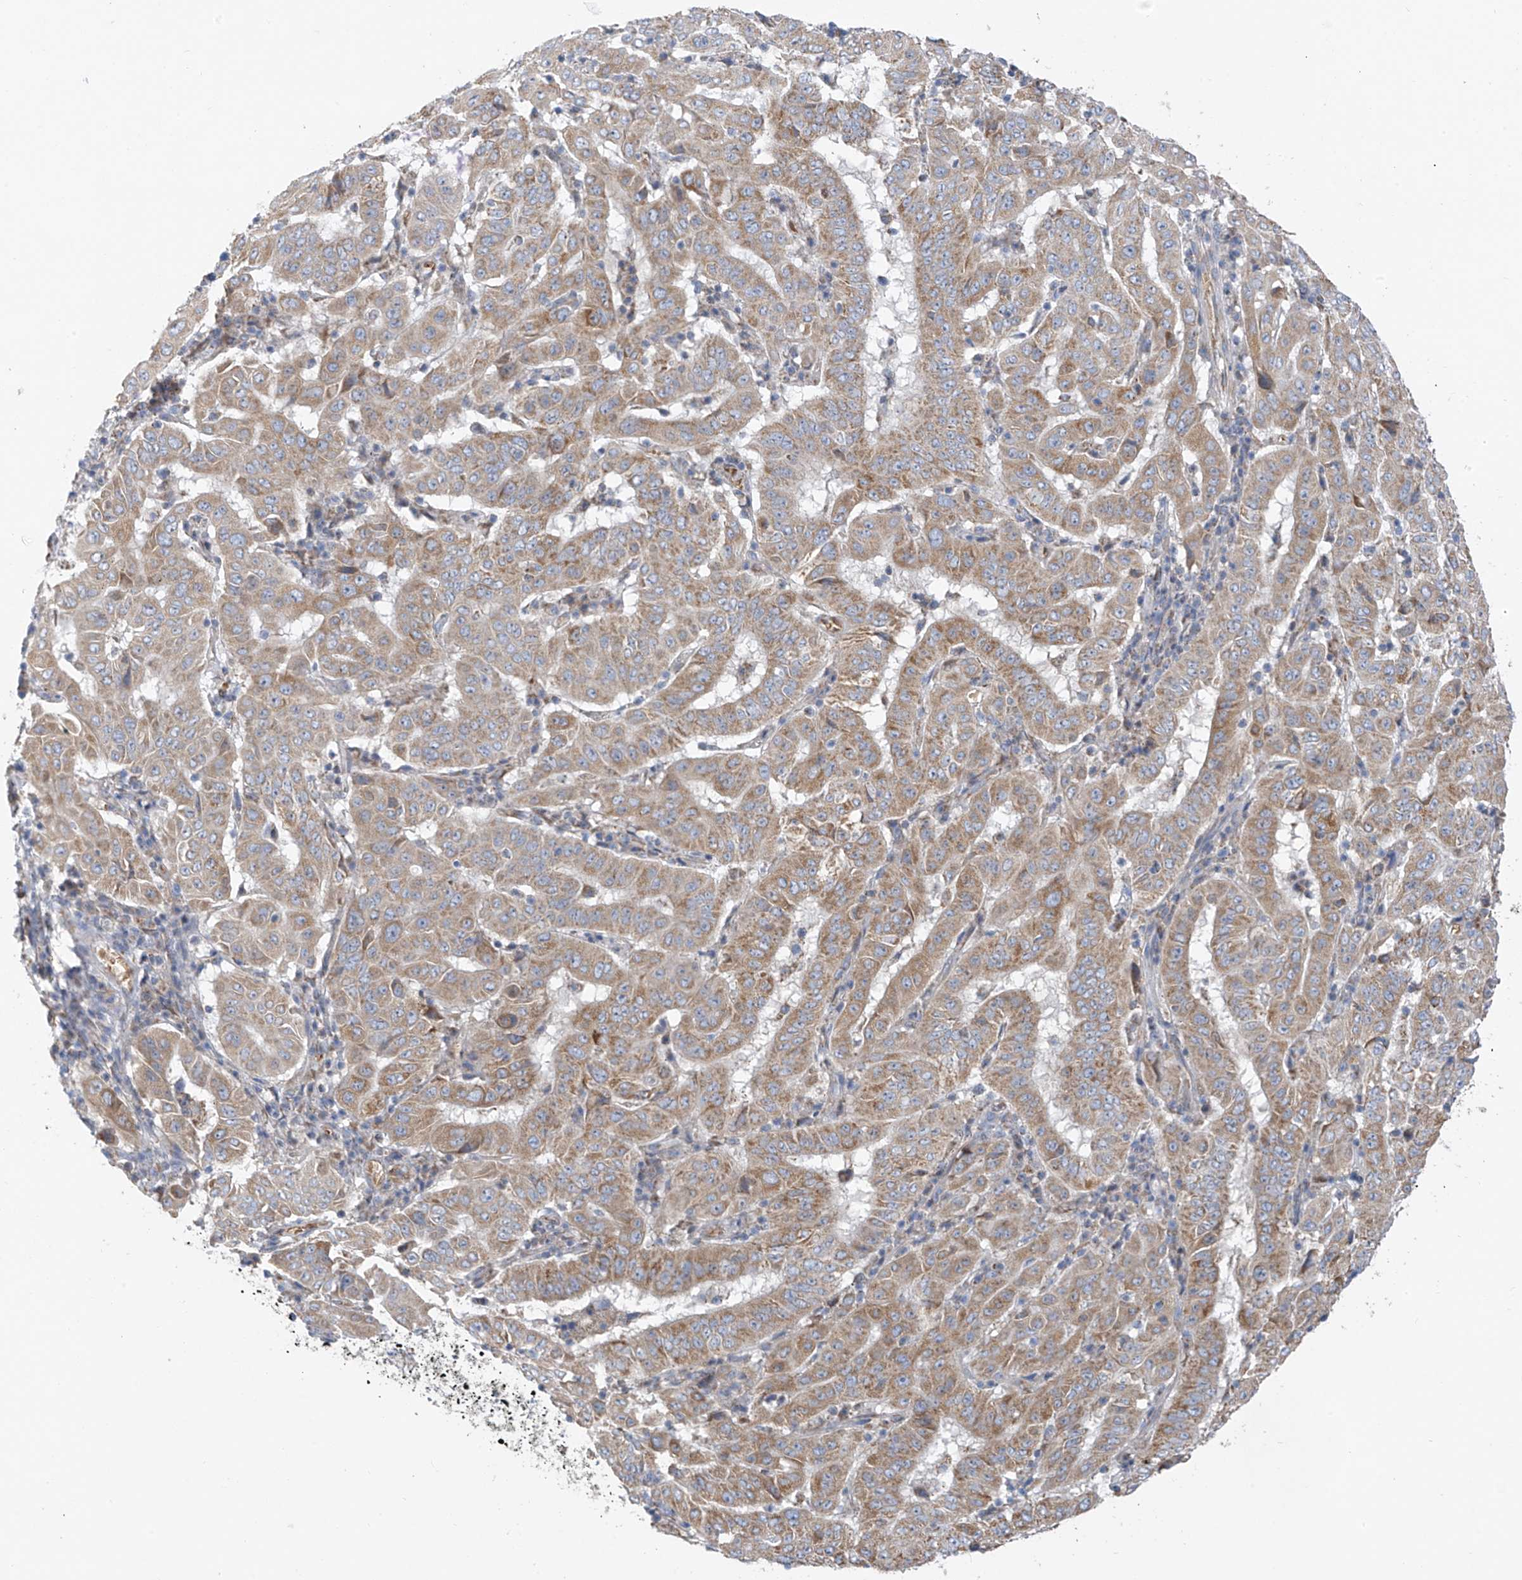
{"staining": {"intensity": "moderate", "quantity": ">75%", "location": "cytoplasmic/membranous"}, "tissue": "pancreatic cancer", "cell_type": "Tumor cells", "image_type": "cancer", "snomed": [{"axis": "morphology", "description": "Adenocarcinoma, NOS"}, {"axis": "topography", "description": "Pancreas"}], "caption": "Pancreatic cancer (adenocarcinoma) stained for a protein demonstrates moderate cytoplasmic/membranous positivity in tumor cells. The staining was performed using DAB to visualize the protein expression in brown, while the nuclei were stained in blue with hematoxylin (Magnification: 20x).", "gene": "EOMES", "patient": {"sex": "male", "age": 63}}